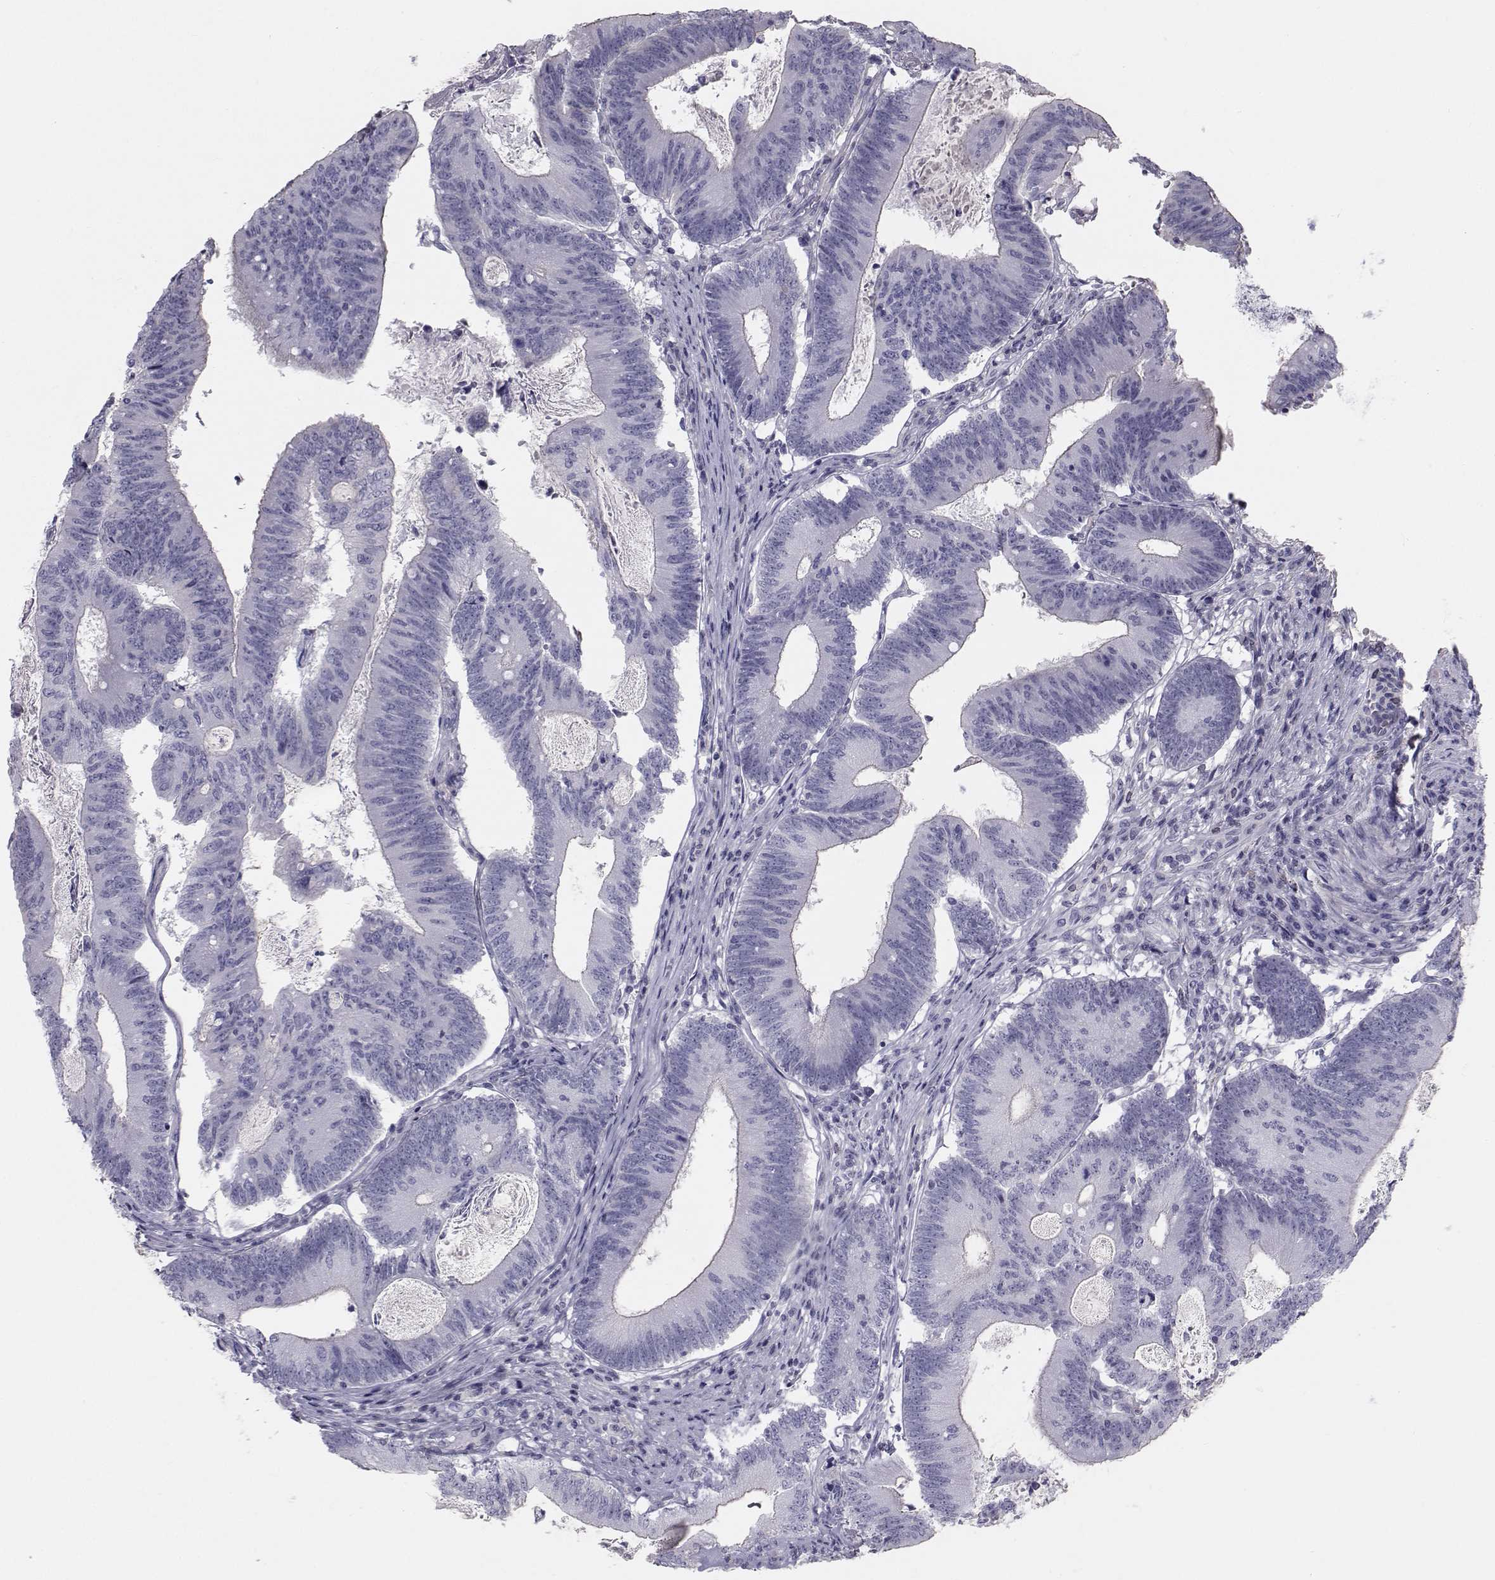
{"staining": {"intensity": "negative", "quantity": "none", "location": "none"}, "tissue": "colorectal cancer", "cell_type": "Tumor cells", "image_type": "cancer", "snomed": [{"axis": "morphology", "description": "Adenocarcinoma, NOS"}, {"axis": "topography", "description": "Colon"}], "caption": "High magnification brightfield microscopy of adenocarcinoma (colorectal) stained with DAB (3,3'-diaminobenzidine) (brown) and counterstained with hematoxylin (blue): tumor cells show no significant positivity.", "gene": "GARIN3", "patient": {"sex": "female", "age": 70}}